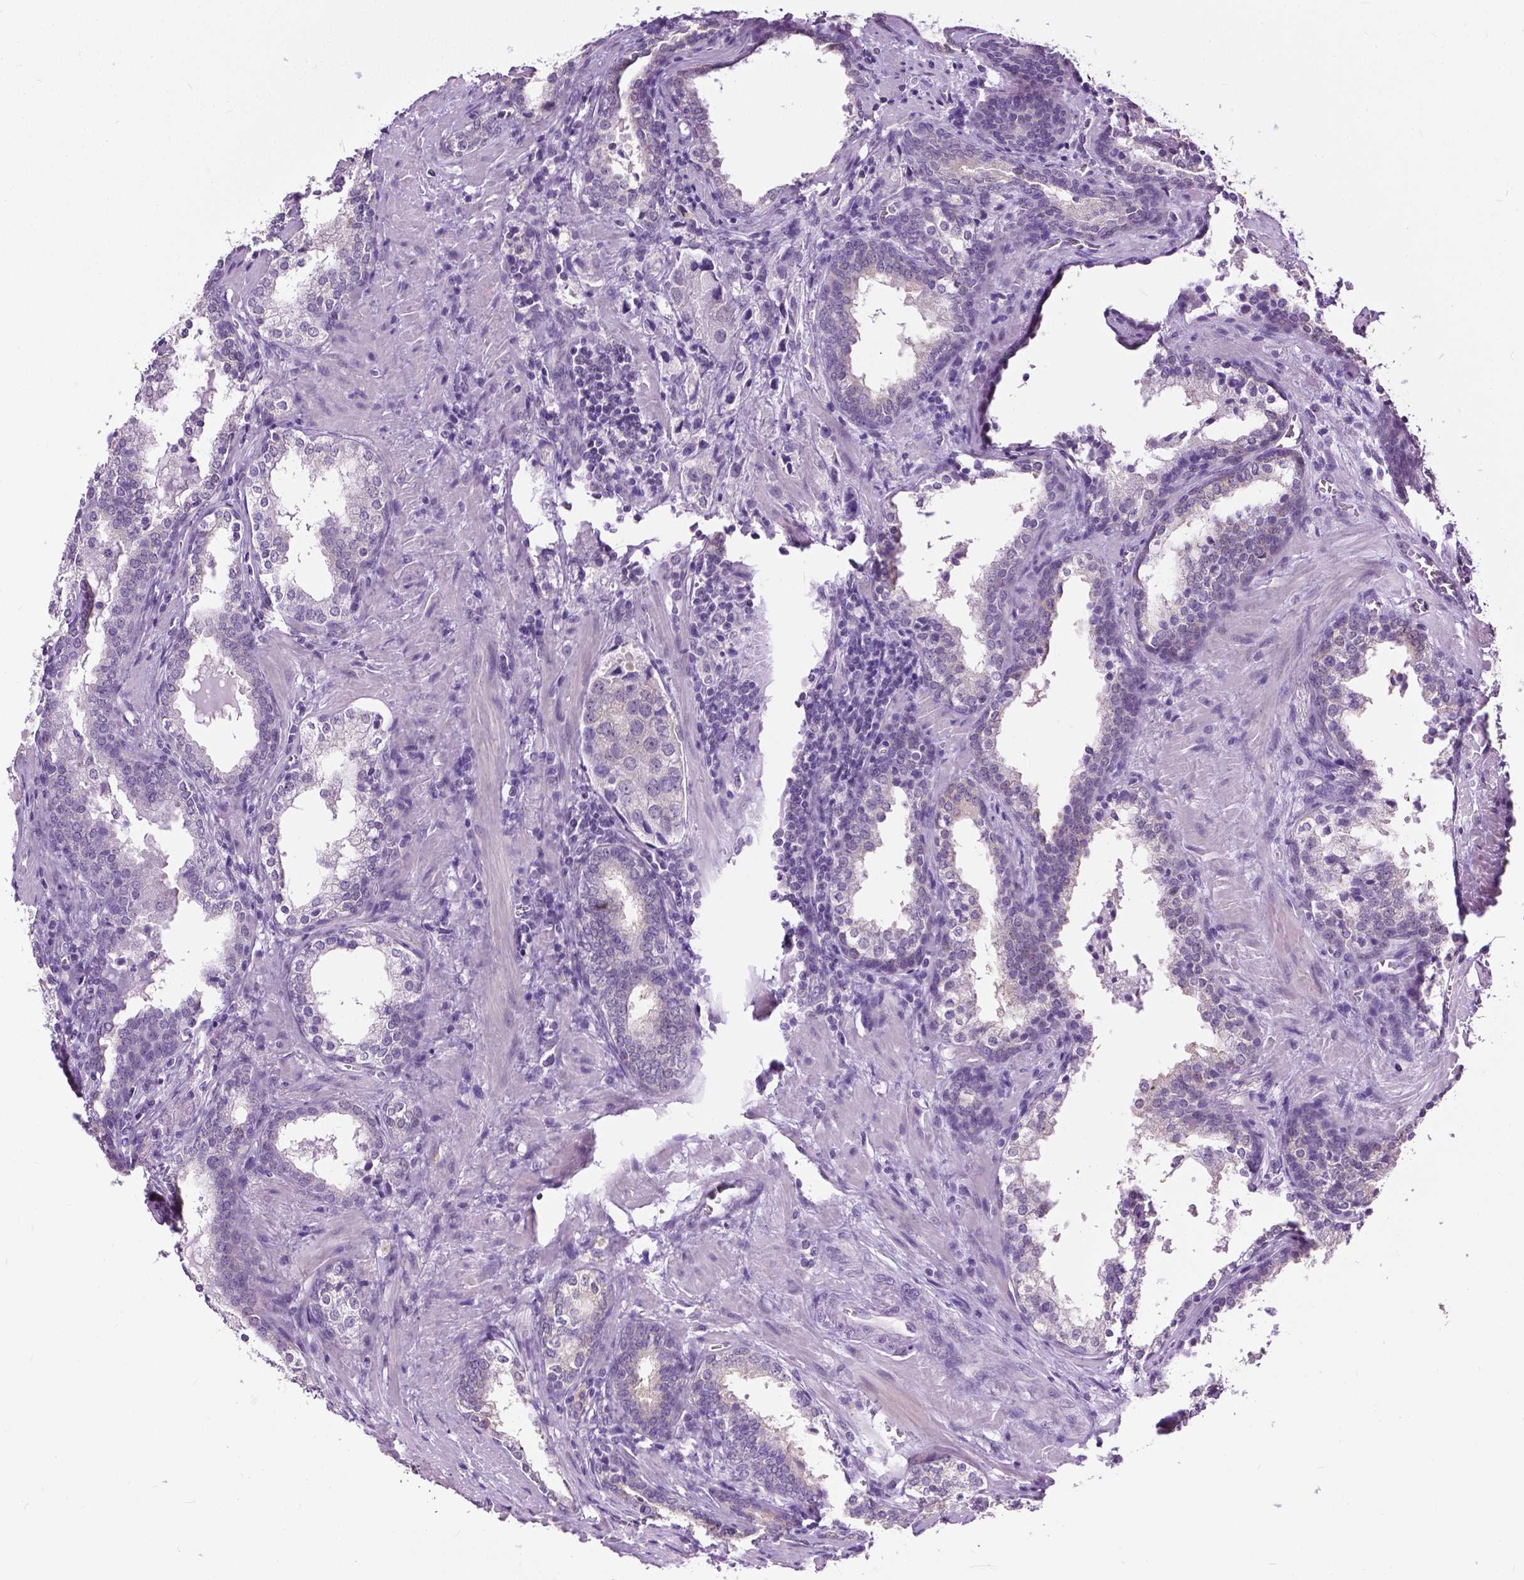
{"staining": {"intensity": "negative", "quantity": "none", "location": "none"}, "tissue": "prostate cancer", "cell_type": "Tumor cells", "image_type": "cancer", "snomed": [{"axis": "morphology", "description": "Adenocarcinoma, NOS"}, {"axis": "topography", "description": "Prostate and seminal vesicle, NOS"}], "caption": "Tumor cells show no significant positivity in prostate adenocarcinoma.", "gene": "GPR37L1", "patient": {"sex": "male", "age": 63}}